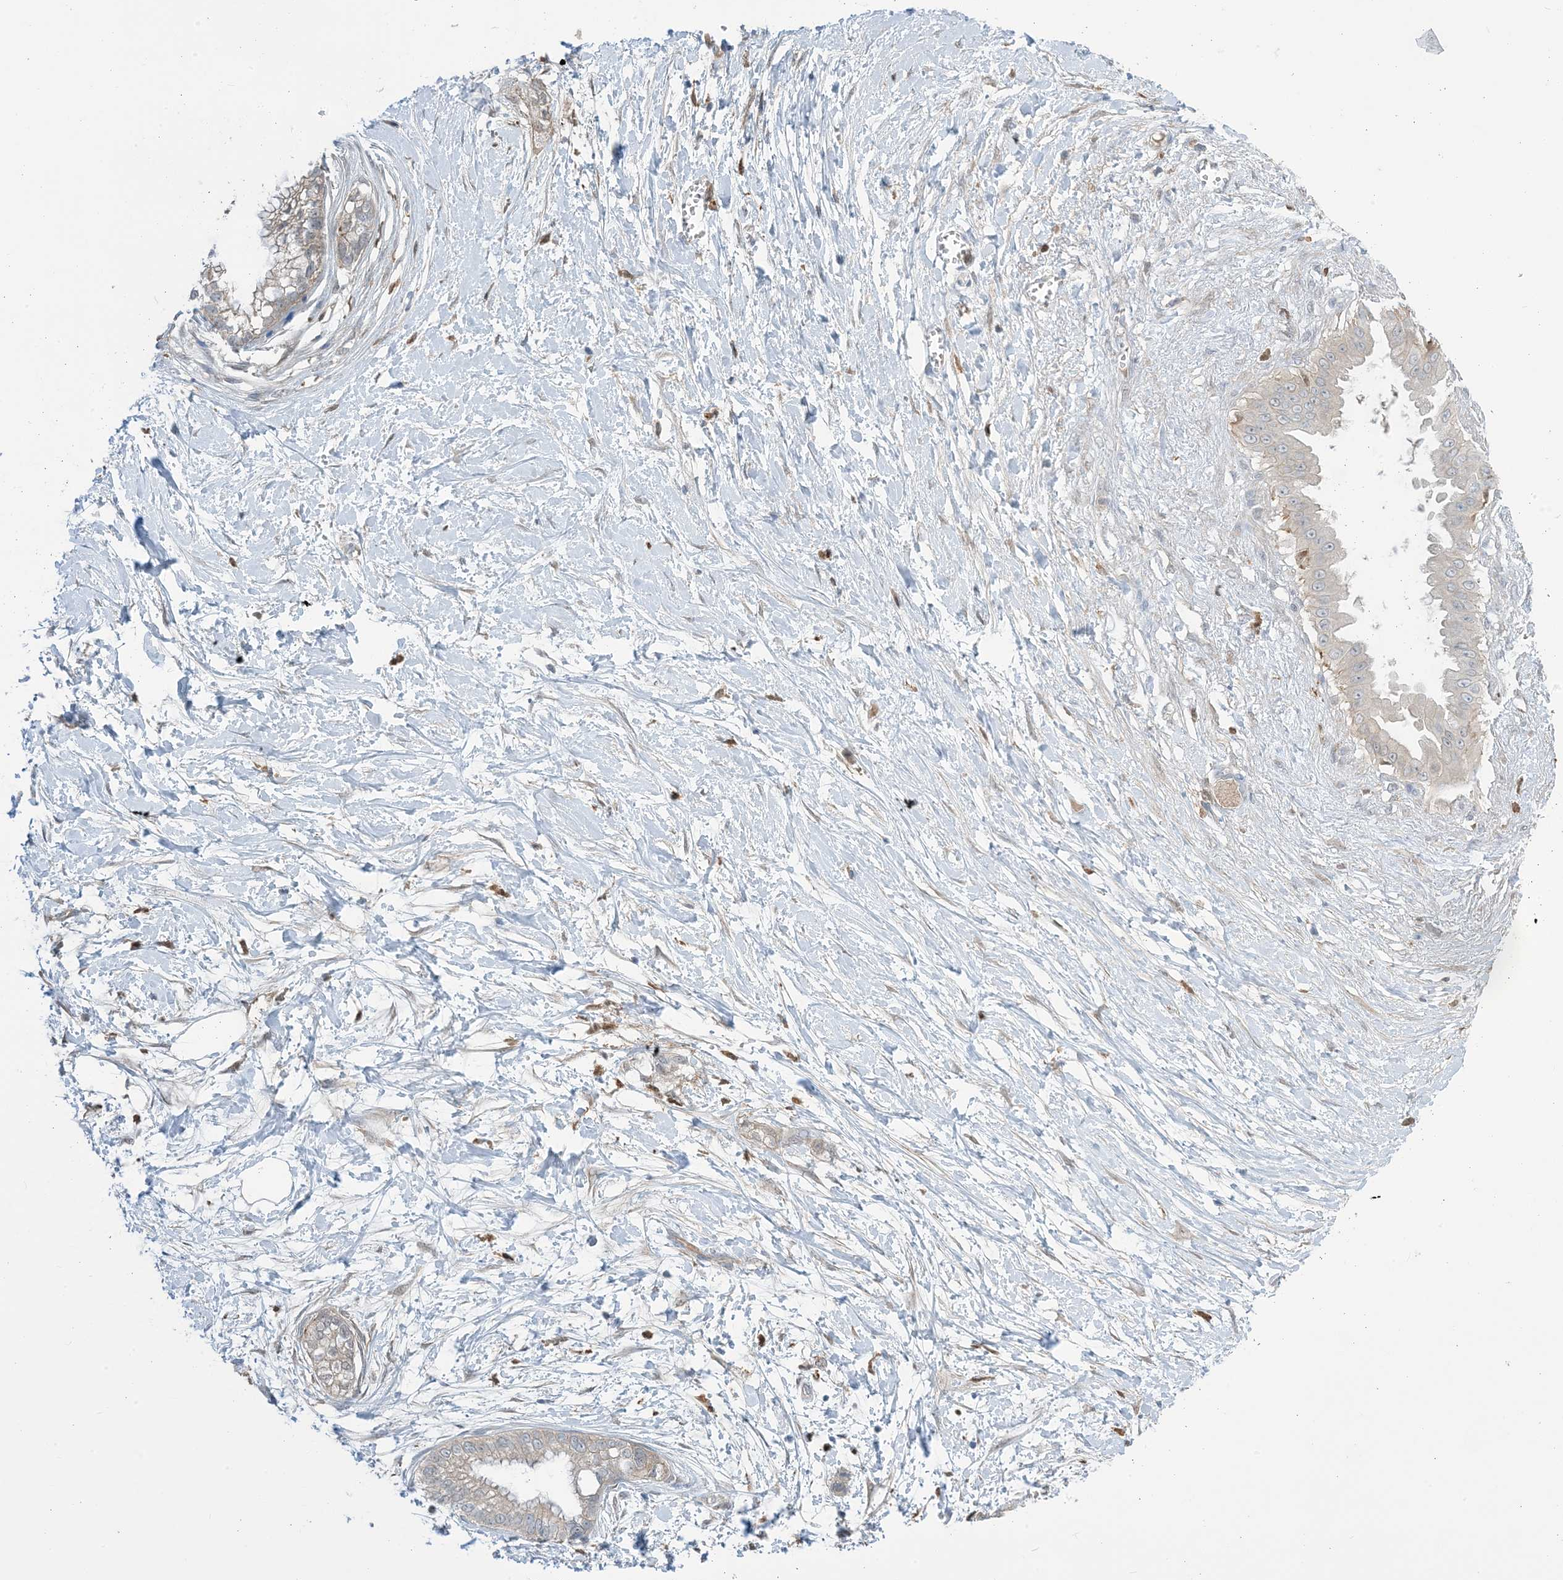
{"staining": {"intensity": "negative", "quantity": "none", "location": "none"}, "tissue": "pancreatic cancer", "cell_type": "Tumor cells", "image_type": "cancer", "snomed": [{"axis": "morphology", "description": "Adenocarcinoma, NOS"}, {"axis": "topography", "description": "Pancreas"}], "caption": "IHC histopathology image of neoplastic tissue: human pancreatic adenocarcinoma stained with DAB reveals no significant protein expression in tumor cells.", "gene": "NAGK", "patient": {"sex": "male", "age": 68}}